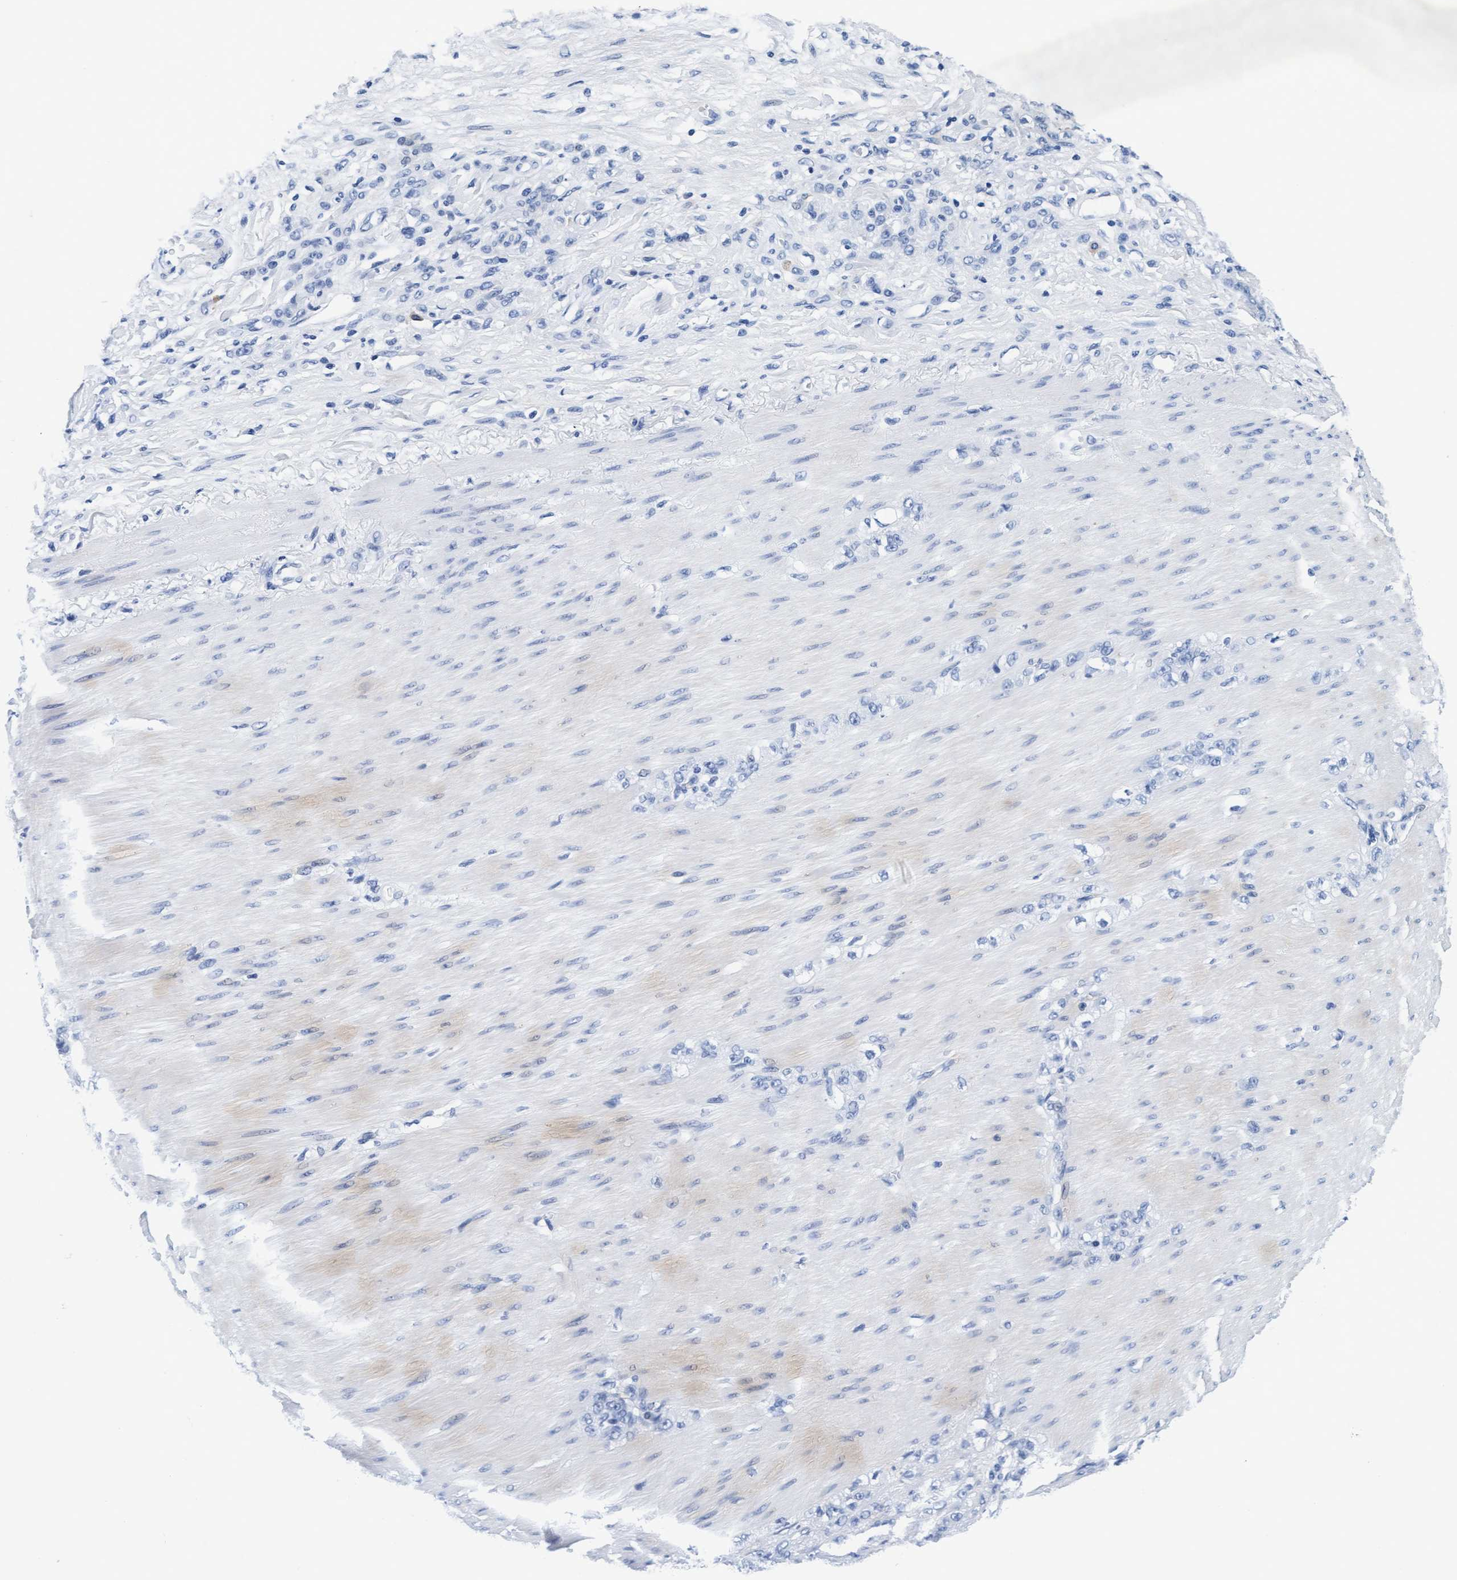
{"staining": {"intensity": "negative", "quantity": "none", "location": "none"}, "tissue": "stomach cancer", "cell_type": "Tumor cells", "image_type": "cancer", "snomed": [{"axis": "morphology", "description": "Normal tissue, NOS"}, {"axis": "morphology", "description": "Adenocarcinoma, NOS"}, {"axis": "topography", "description": "Stomach"}], "caption": "High power microscopy photomicrograph of an IHC histopathology image of adenocarcinoma (stomach), revealing no significant staining in tumor cells.", "gene": "ARSG", "patient": {"sex": "male", "age": 82}}